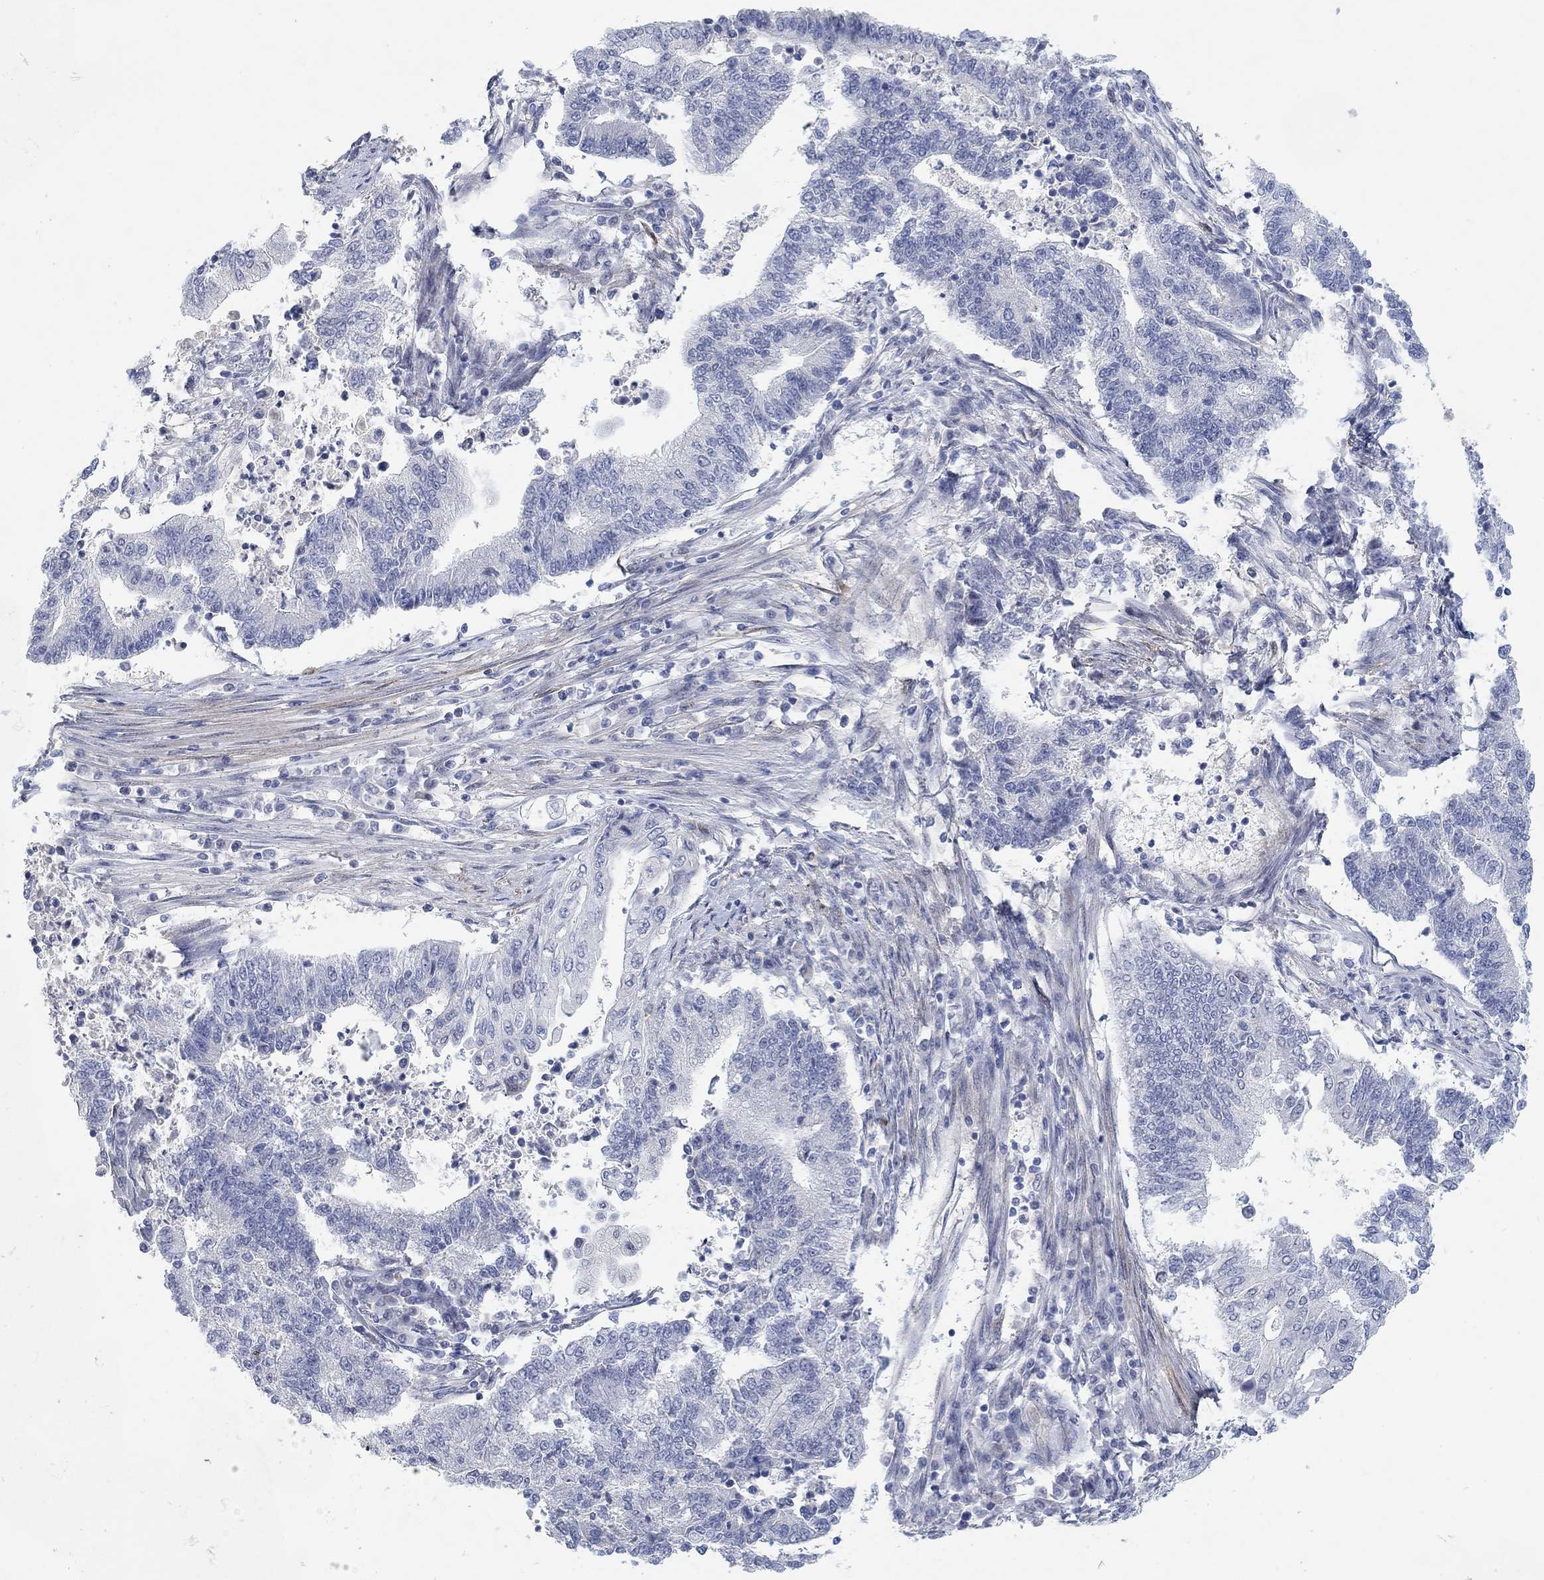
{"staining": {"intensity": "negative", "quantity": "none", "location": "none"}, "tissue": "endometrial cancer", "cell_type": "Tumor cells", "image_type": "cancer", "snomed": [{"axis": "morphology", "description": "Adenocarcinoma, NOS"}, {"axis": "topography", "description": "Uterus"}, {"axis": "topography", "description": "Endometrium"}], "caption": "Tumor cells are negative for protein expression in human endometrial cancer (adenocarcinoma).", "gene": "VAT1L", "patient": {"sex": "female", "age": 54}}